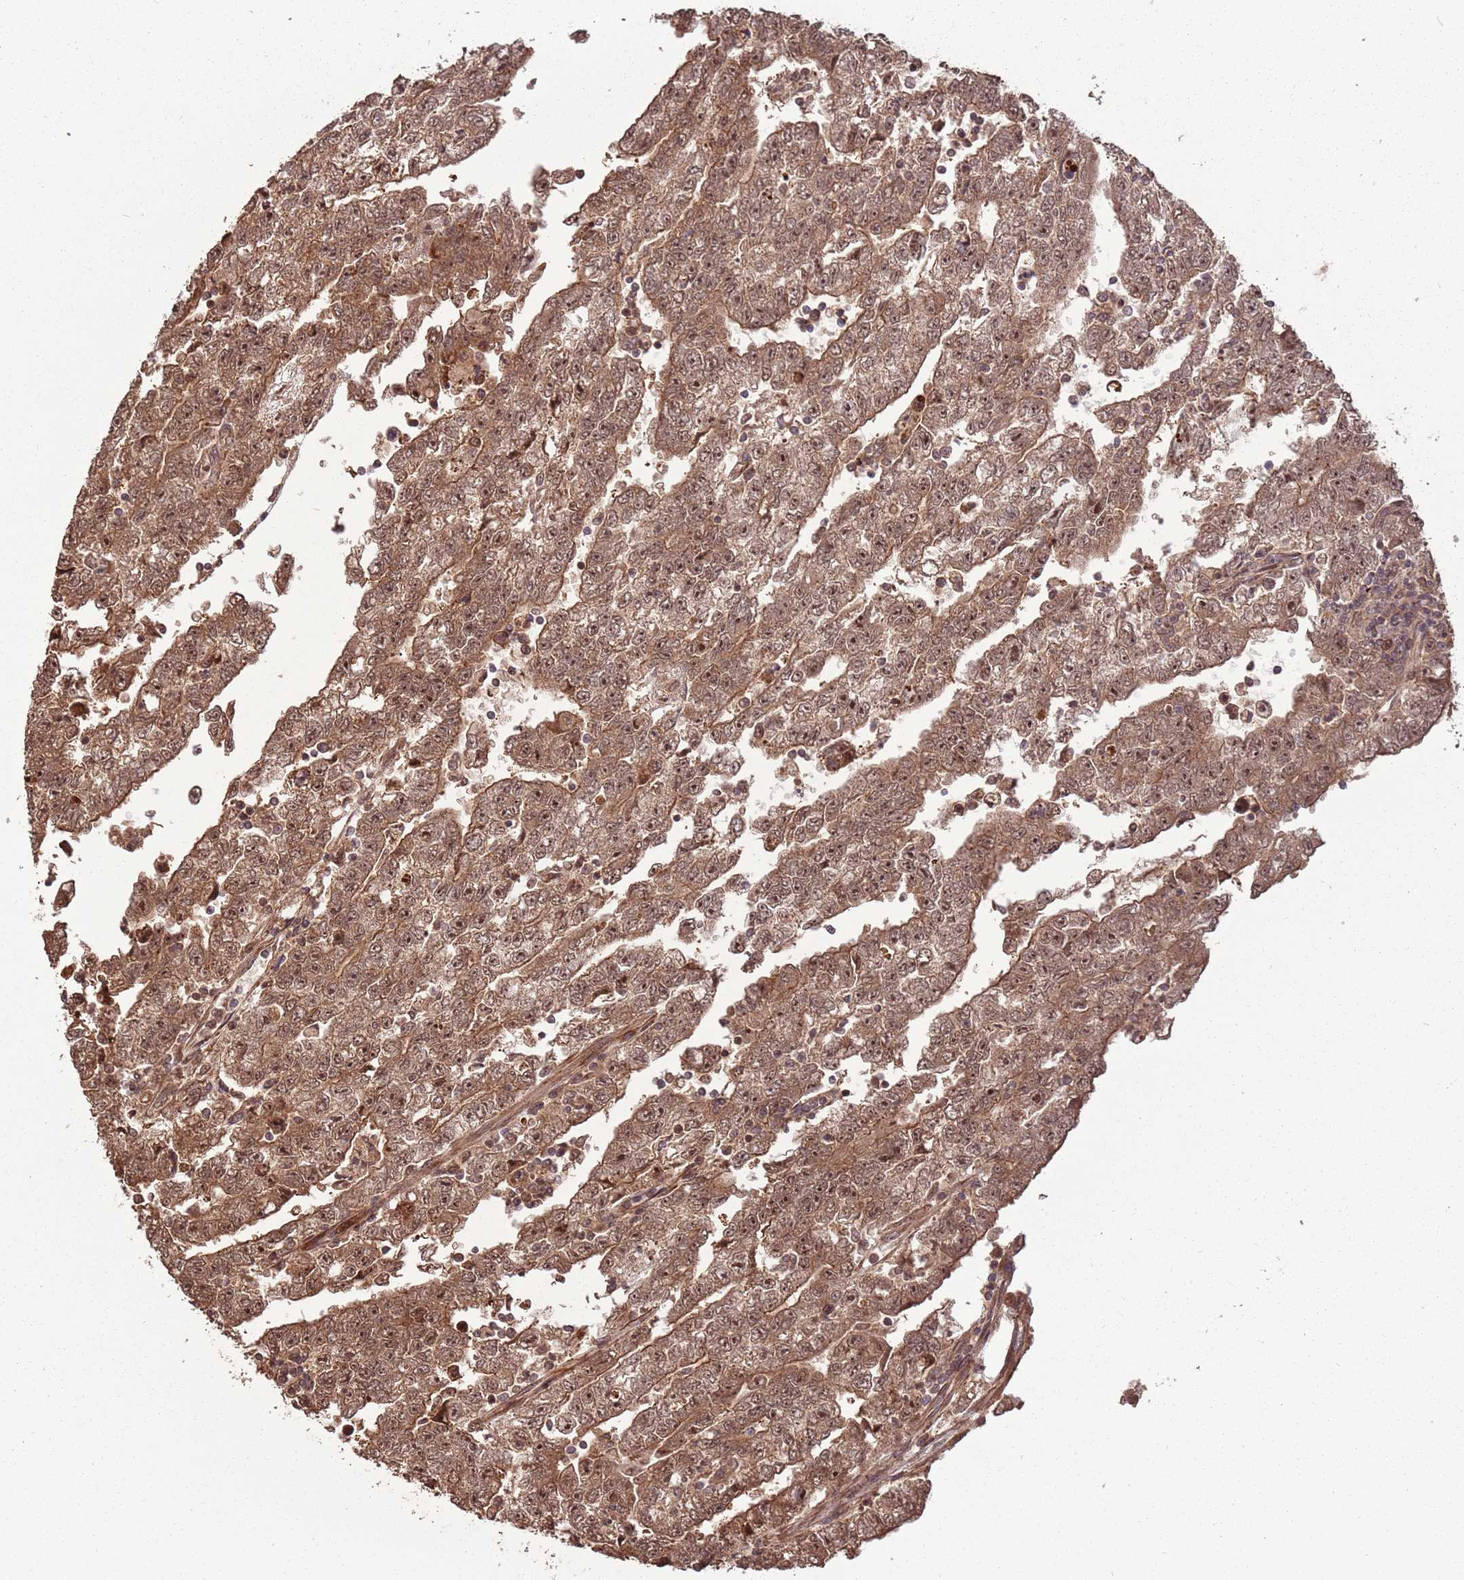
{"staining": {"intensity": "moderate", "quantity": ">75%", "location": "cytoplasmic/membranous,nuclear"}, "tissue": "testis cancer", "cell_type": "Tumor cells", "image_type": "cancer", "snomed": [{"axis": "morphology", "description": "Carcinoma, Embryonal, NOS"}, {"axis": "topography", "description": "Testis"}], "caption": "Moderate cytoplasmic/membranous and nuclear staining for a protein is seen in about >75% of tumor cells of embryonal carcinoma (testis) using IHC.", "gene": "ADAMTS3", "patient": {"sex": "male", "age": 25}}